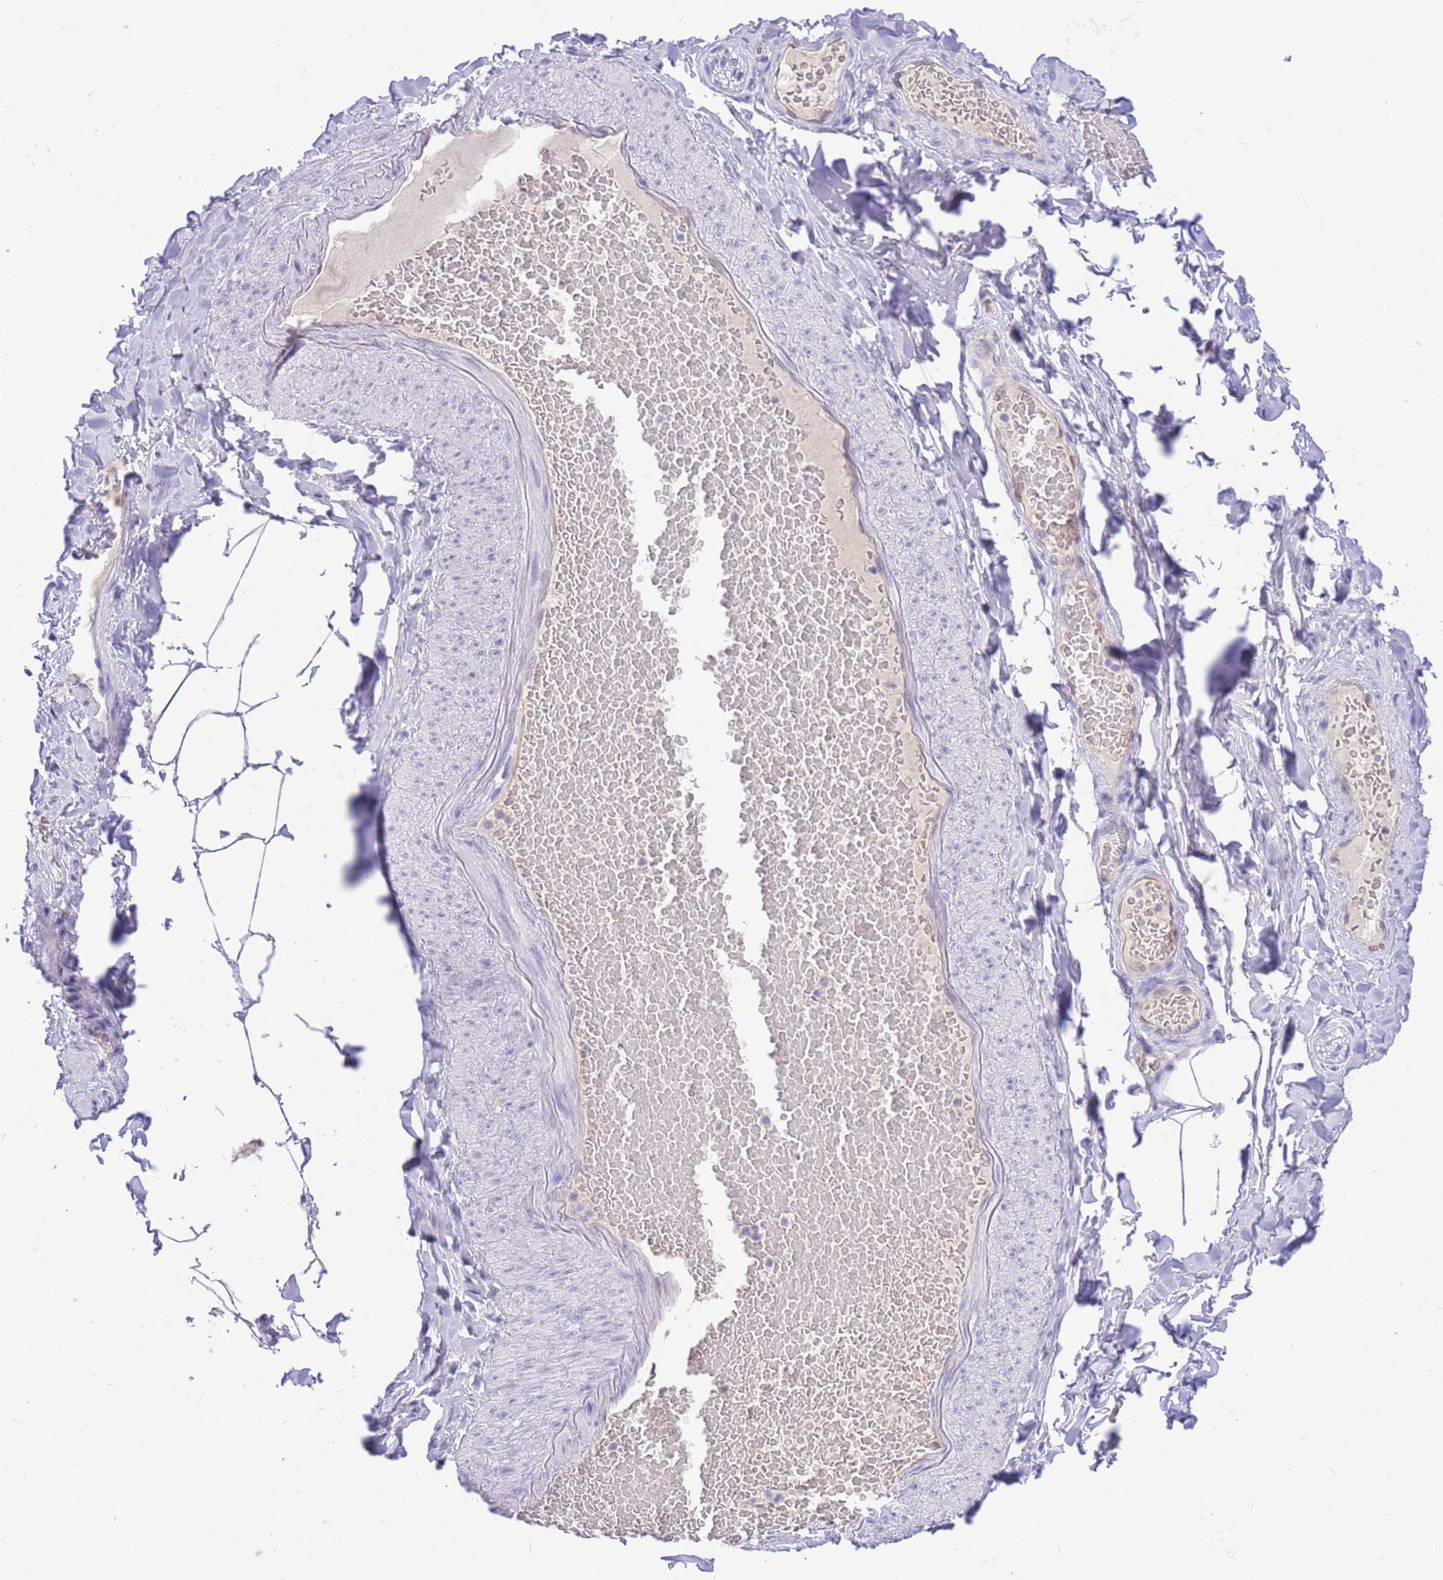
{"staining": {"intensity": "negative", "quantity": "none", "location": "none"}, "tissue": "adipose tissue", "cell_type": "Adipocytes", "image_type": "normal", "snomed": [{"axis": "morphology", "description": "Normal tissue, NOS"}, {"axis": "topography", "description": "Soft tissue"}, {"axis": "topography", "description": "Vascular tissue"}], "caption": "DAB immunohistochemical staining of normal human adipose tissue demonstrates no significant positivity in adipocytes.", "gene": "SULT1A1", "patient": {"sex": "male", "age": 54}}